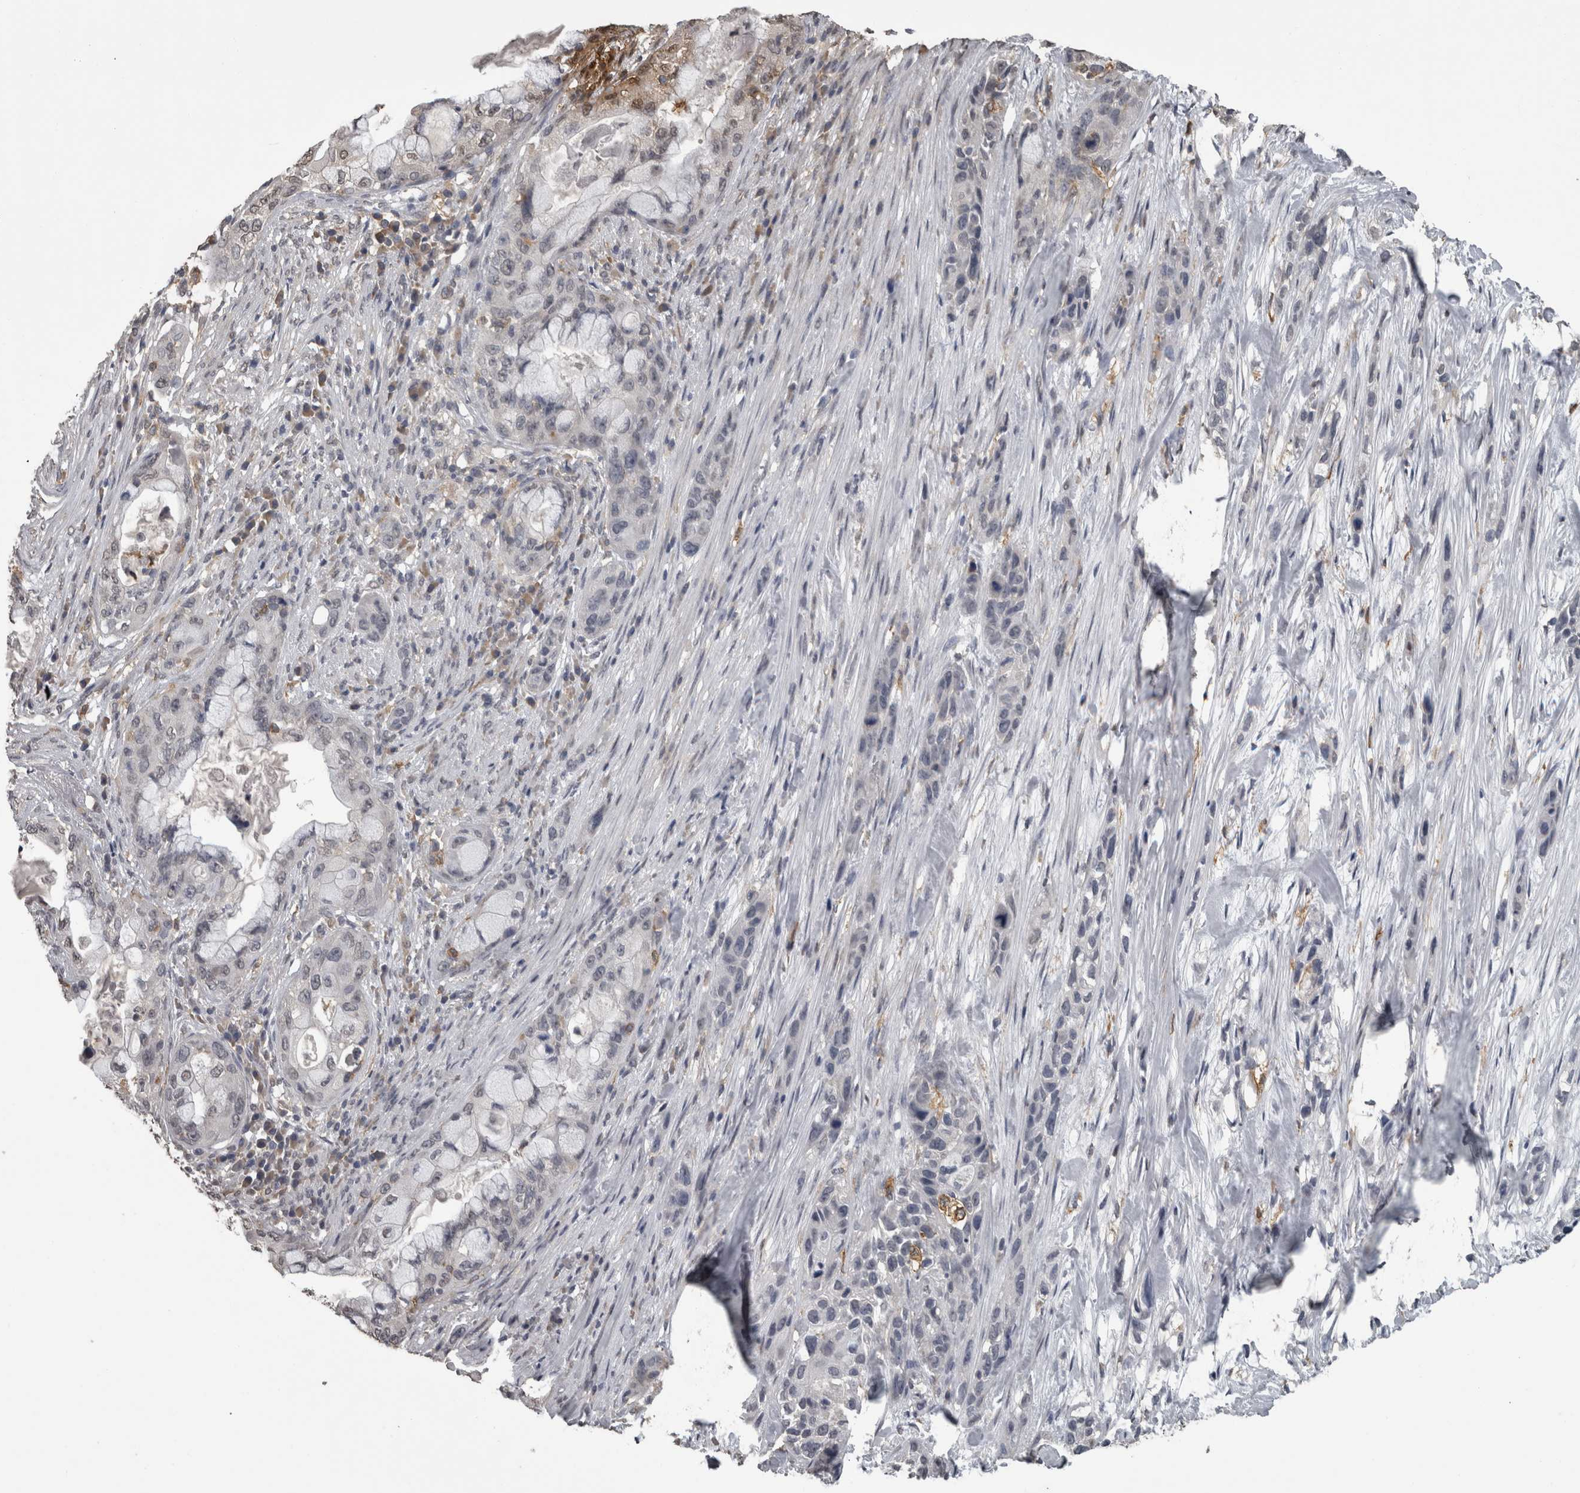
{"staining": {"intensity": "negative", "quantity": "none", "location": "none"}, "tissue": "pancreatic cancer", "cell_type": "Tumor cells", "image_type": "cancer", "snomed": [{"axis": "morphology", "description": "Adenocarcinoma, NOS"}, {"axis": "topography", "description": "Pancreas"}], "caption": "The immunohistochemistry (IHC) micrograph has no significant expression in tumor cells of pancreatic cancer (adenocarcinoma) tissue. (Brightfield microscopy of DAB (3,3'-diaminobenzidine) IHC at high magnification).", "gene": "PIK3AP1", "patient": {"sex": "male", "age": 53}}